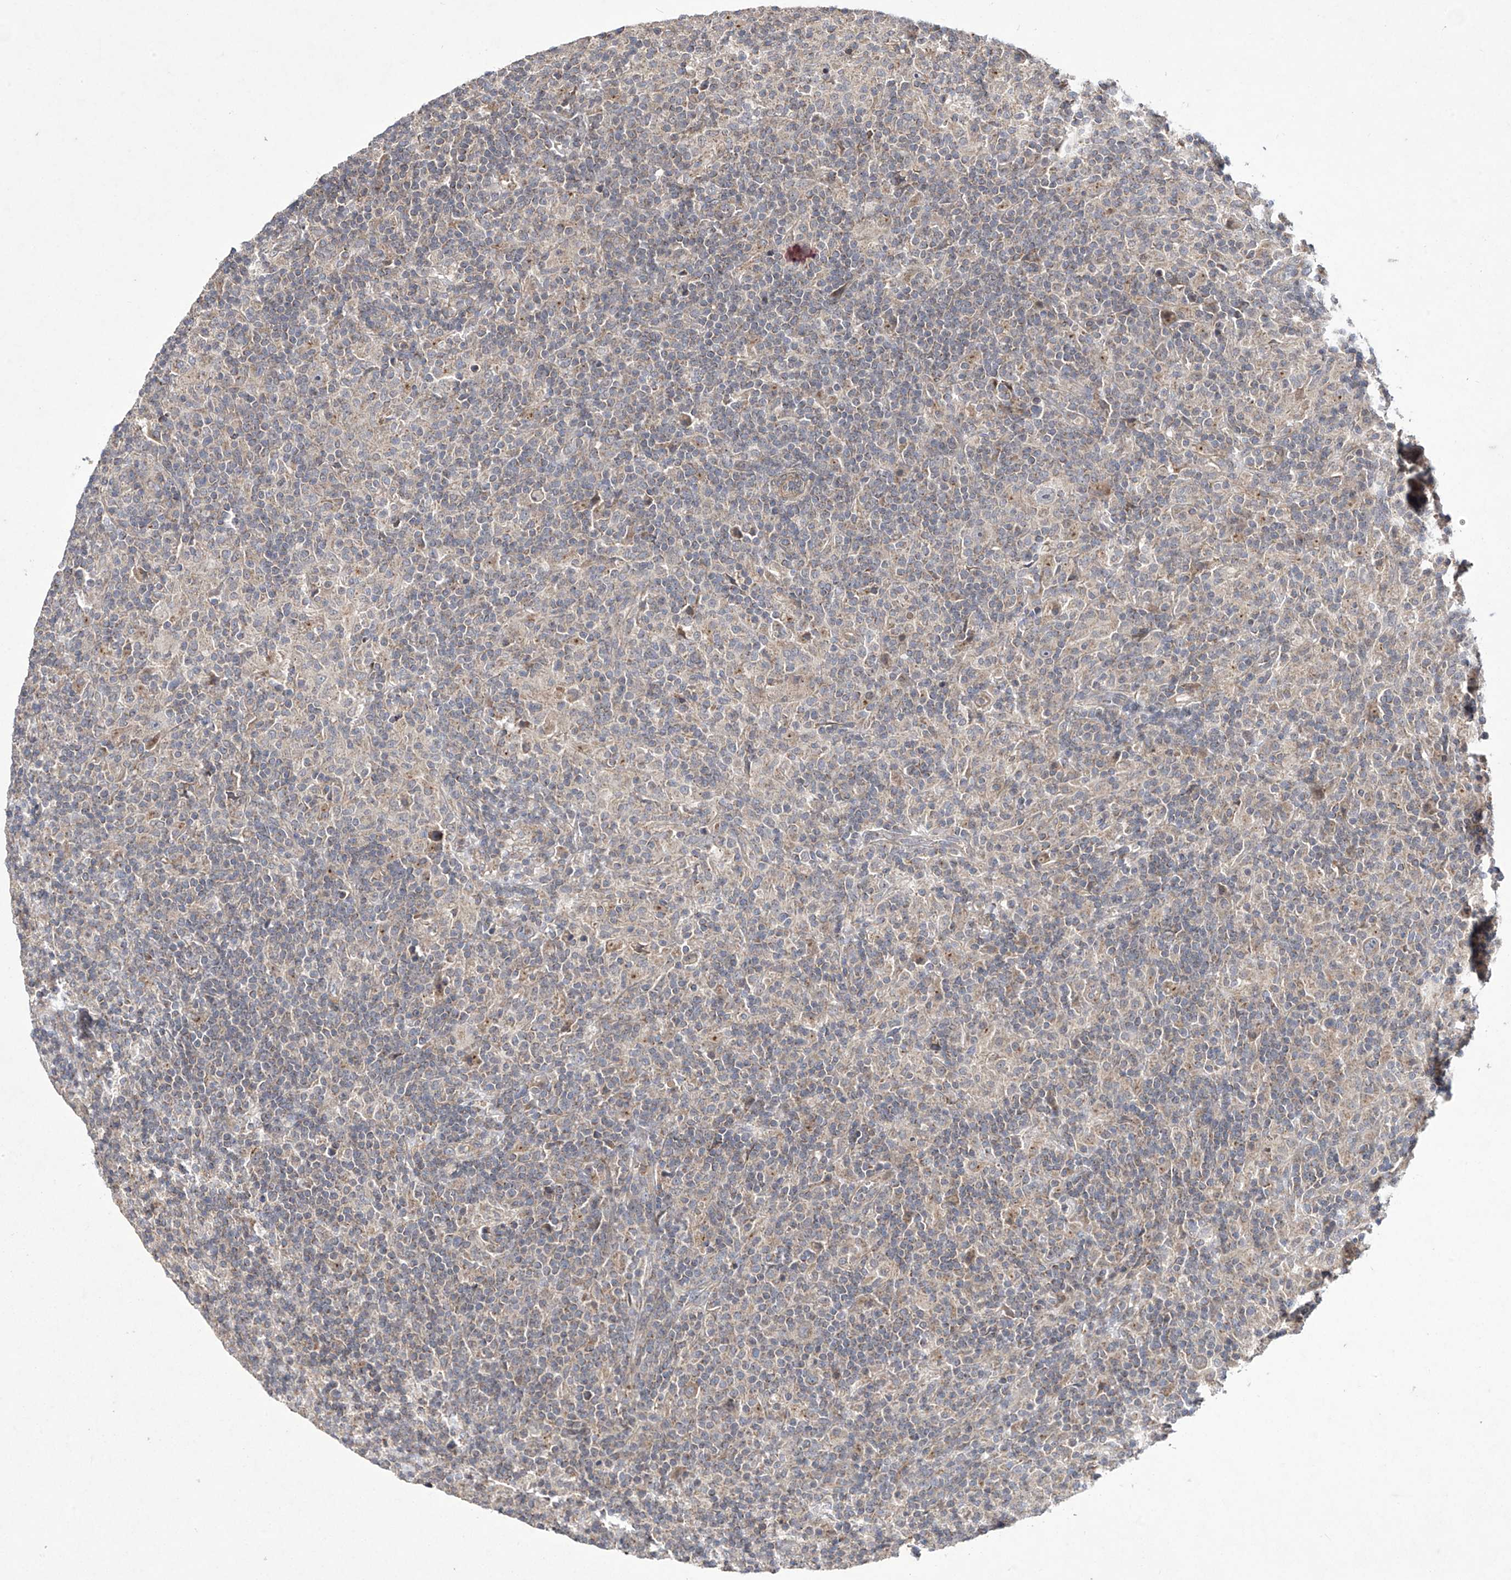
{"staining": {"intensity": "negative", "quantity": "none", "location": "none"}, "tissue": "lymphoma", "cell_type": "Tumor cells", "image_type": "cancer", "snomed": [{"axis": "morphology", "description": "Hodgkin's disease, NOS"}, {"axis": "topography", "description": "Lymph node"}], "caption": "There is no significant positivity in tumor cells of Hodgkin's disease.", "gene": "TRIM60", "patient": {"sex": "male", "age": 70}}